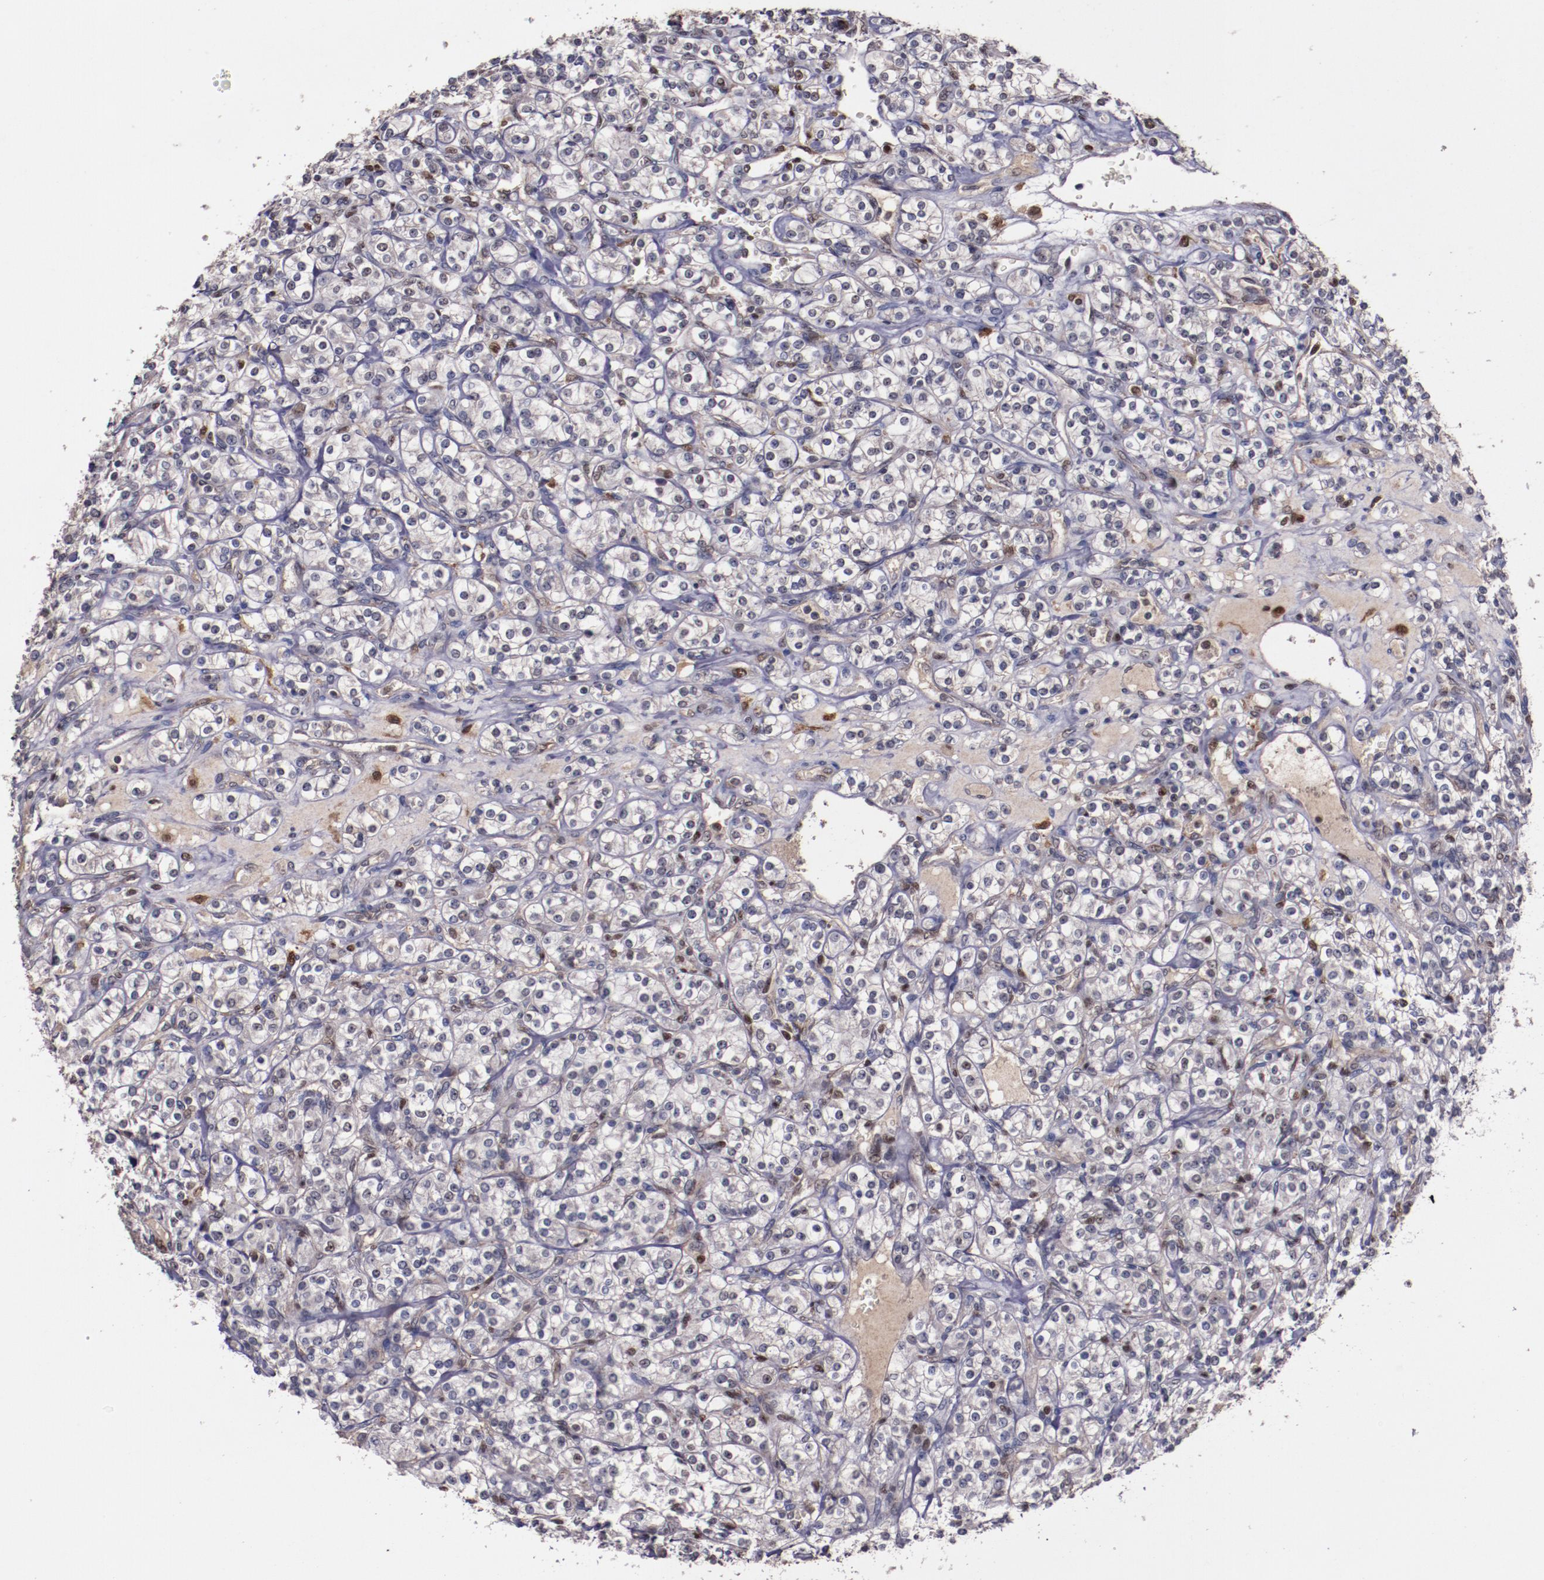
{"staining": {"intensity": "moderate", "quantity": "<25%", "location": "nuclear"}, "tissue": "renal cancer", "cell_type": "Tumor cells", "image_type": "cancer", "snomed": [{"axis": "morphology", "description": "Adenocarcinoma, NOS"}, {"axis": "topography", "description": "Kidney"}], "caption": "Brown immunohistochemical staining in human renal cancer shows moderate nuclear positivity in approximately <25% of tumor cells.", "gene": "CHEK2", "patient": {"sex": "male", "age": 77}}